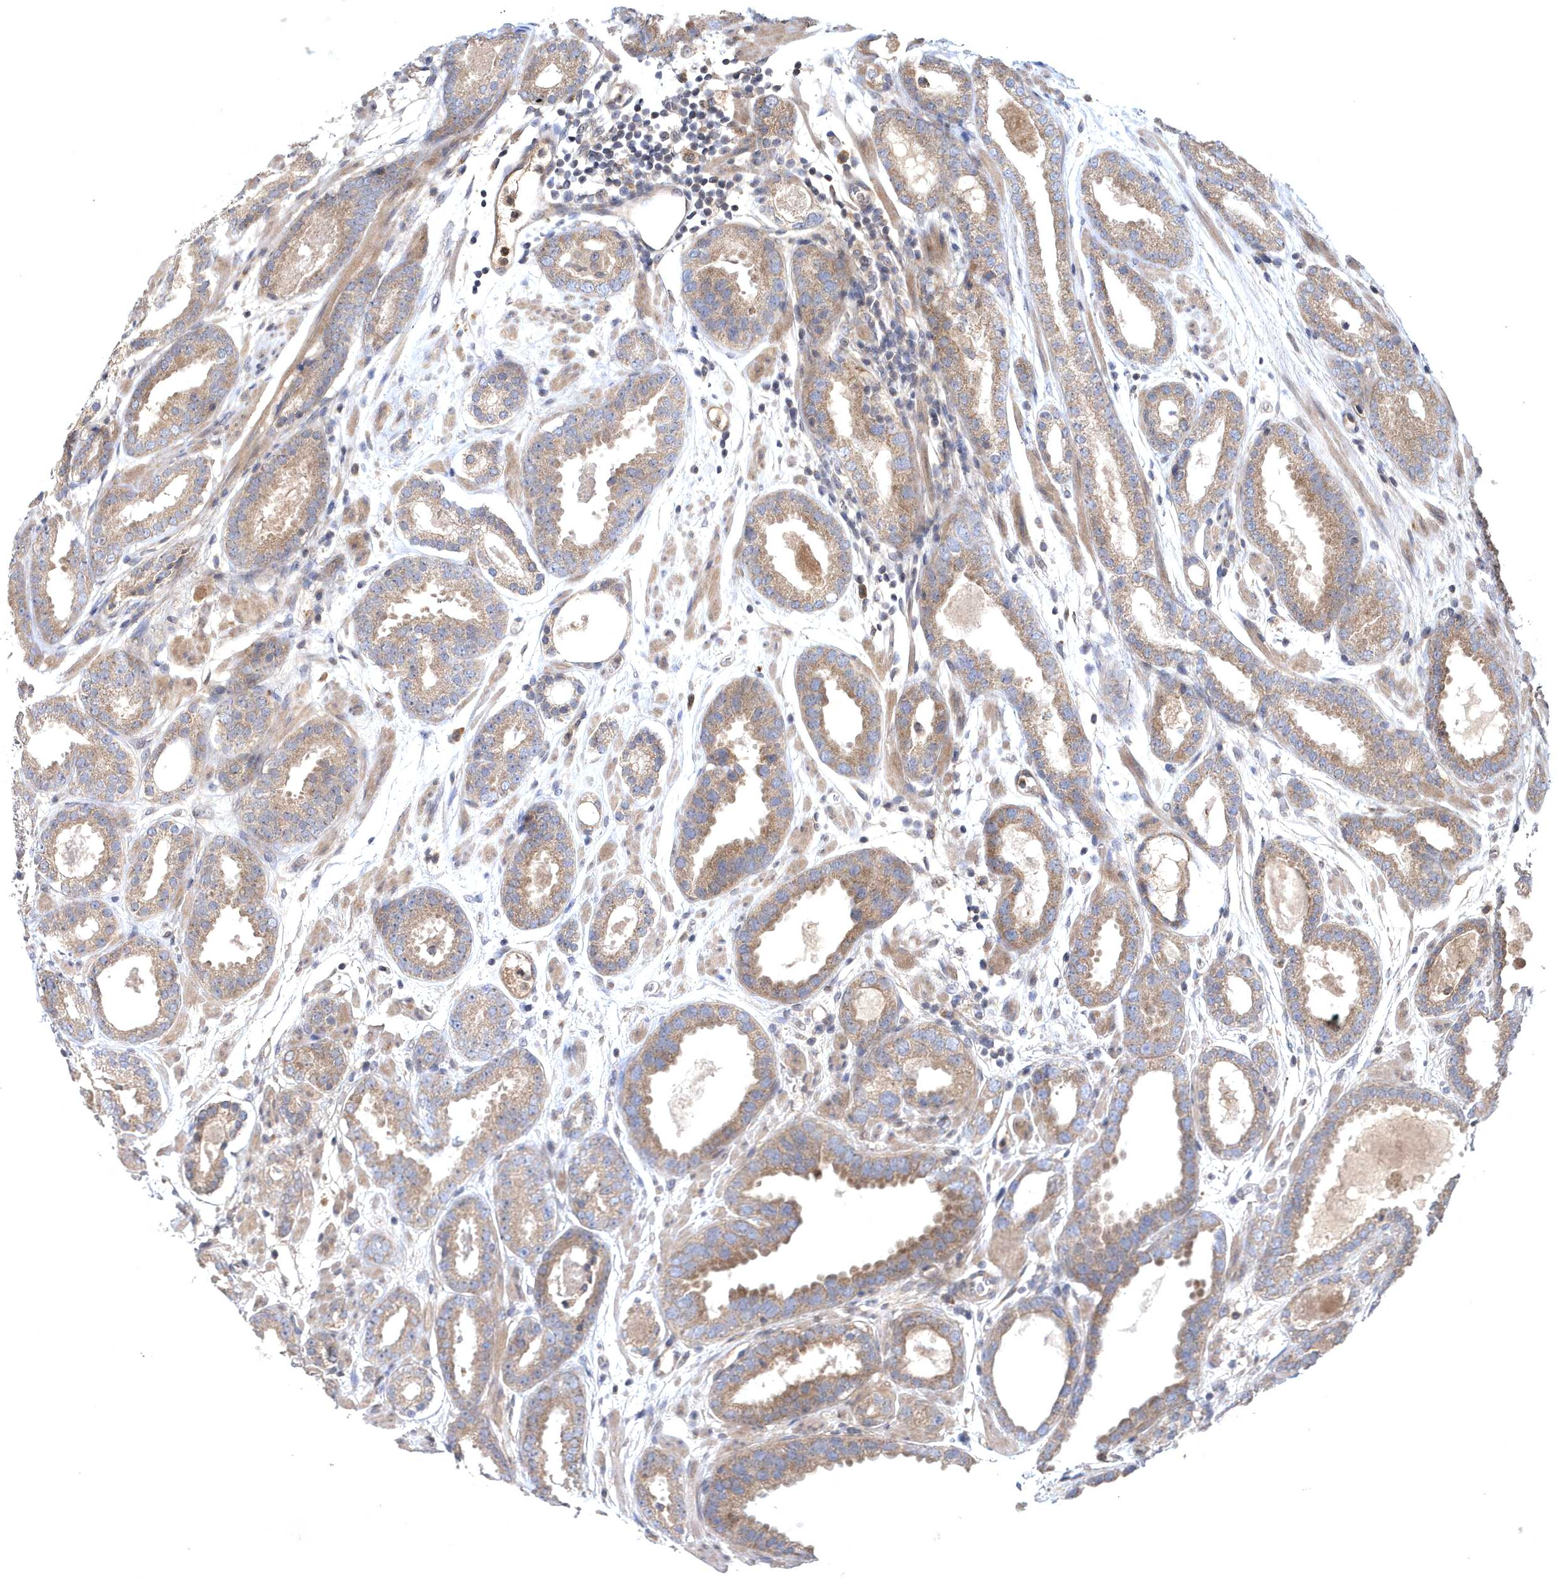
{"staining": {"intensity": "moderate", "quantity": ">75%", "location": "cytoplasmic/membranous"}, "tissue": "prostate cancer", "cell_type": "Tumor cells", "image_type": "cancer", "snomed": [{"axis": "morphology", "description": "Adenocarcinoma, Low grade"}, {"axis": "topography", "description": "Prostate"}], "caption": "A medium amount of moderate cytoplasmic/membranous staining is appreciated in approximately >75% of tumor cells in prostate cancer tissue.", "gene": "HMGCS1", "patient": {"sex": "male", "age": 69}}